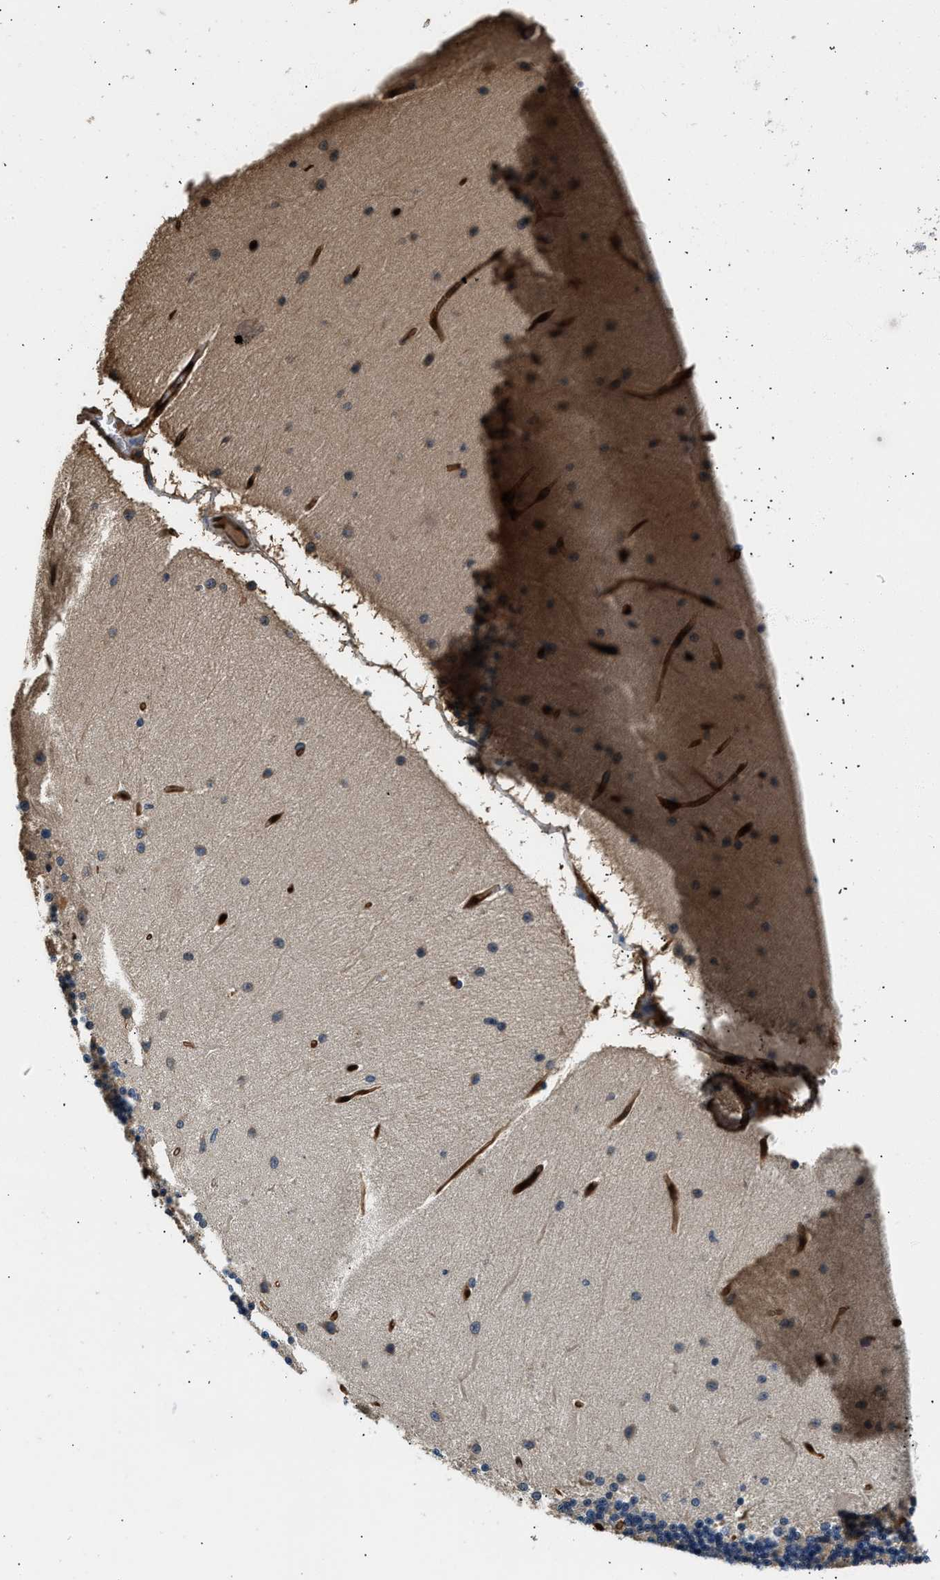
{"staining": {"intensity": "weak", "quantity": "<25%", "location": "cytoplasmic/membranous"}, "tissue": "cerebellum", "cell_type": "Cells in granular layer", "image_type": "normal", "snomed": [{"axis": "morphology", "description": "Normal tissue, NOS"}, {"axis": "topography", "description": "Cerebellum"}], "caption": "Immunohistochemical staining of normal human cerebellum demonstrates no significant expression in cells in granular layer. (DAB (3,3'-diaminobenzidine) IHC with hematoxylin counter stain).", "gene": "ANXA3", "patient": {"sex": "female", "age": 54}}